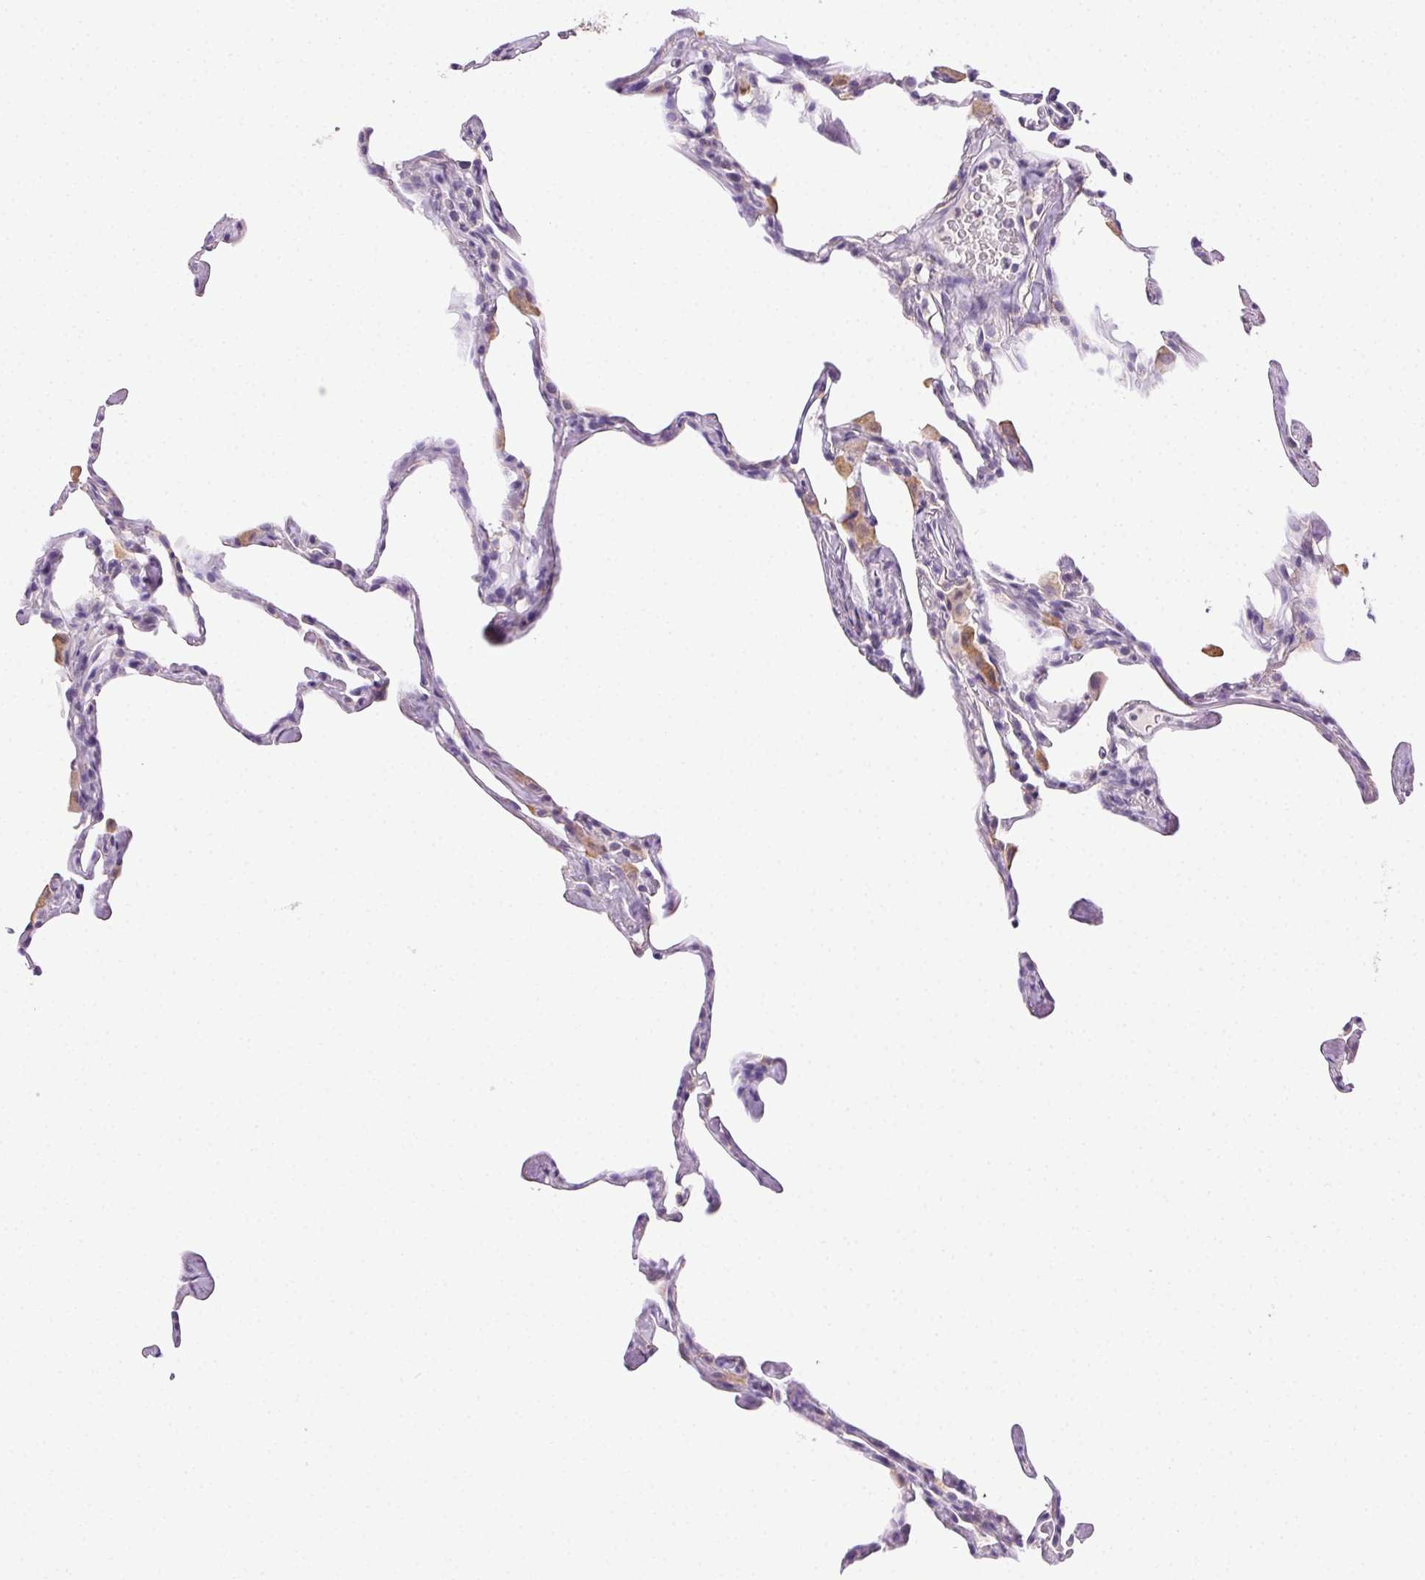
{"staining": {"intensity": "negative", "quantity": "none", "location": "none"}, "tissue": "lung", "cell_type": "Alveolar cells", "image_type": "normal", "snomed": [{"axis": "morphology", "description": "Normal tissue, NOS"}, {"axis": "topography", "description": "Lung"}], "caption": "A histopathology image of human lung is negative for staining in alveolar cells. Brightfield microscopy of immunohistochemistry (IHC) stained with DAB (3,3'-diaminobenzidine) (brown) and hematoxylin (blue), captured at high magnification.", "gene": "CLDN10", "patient": {"sex": "male", "age": 65}}